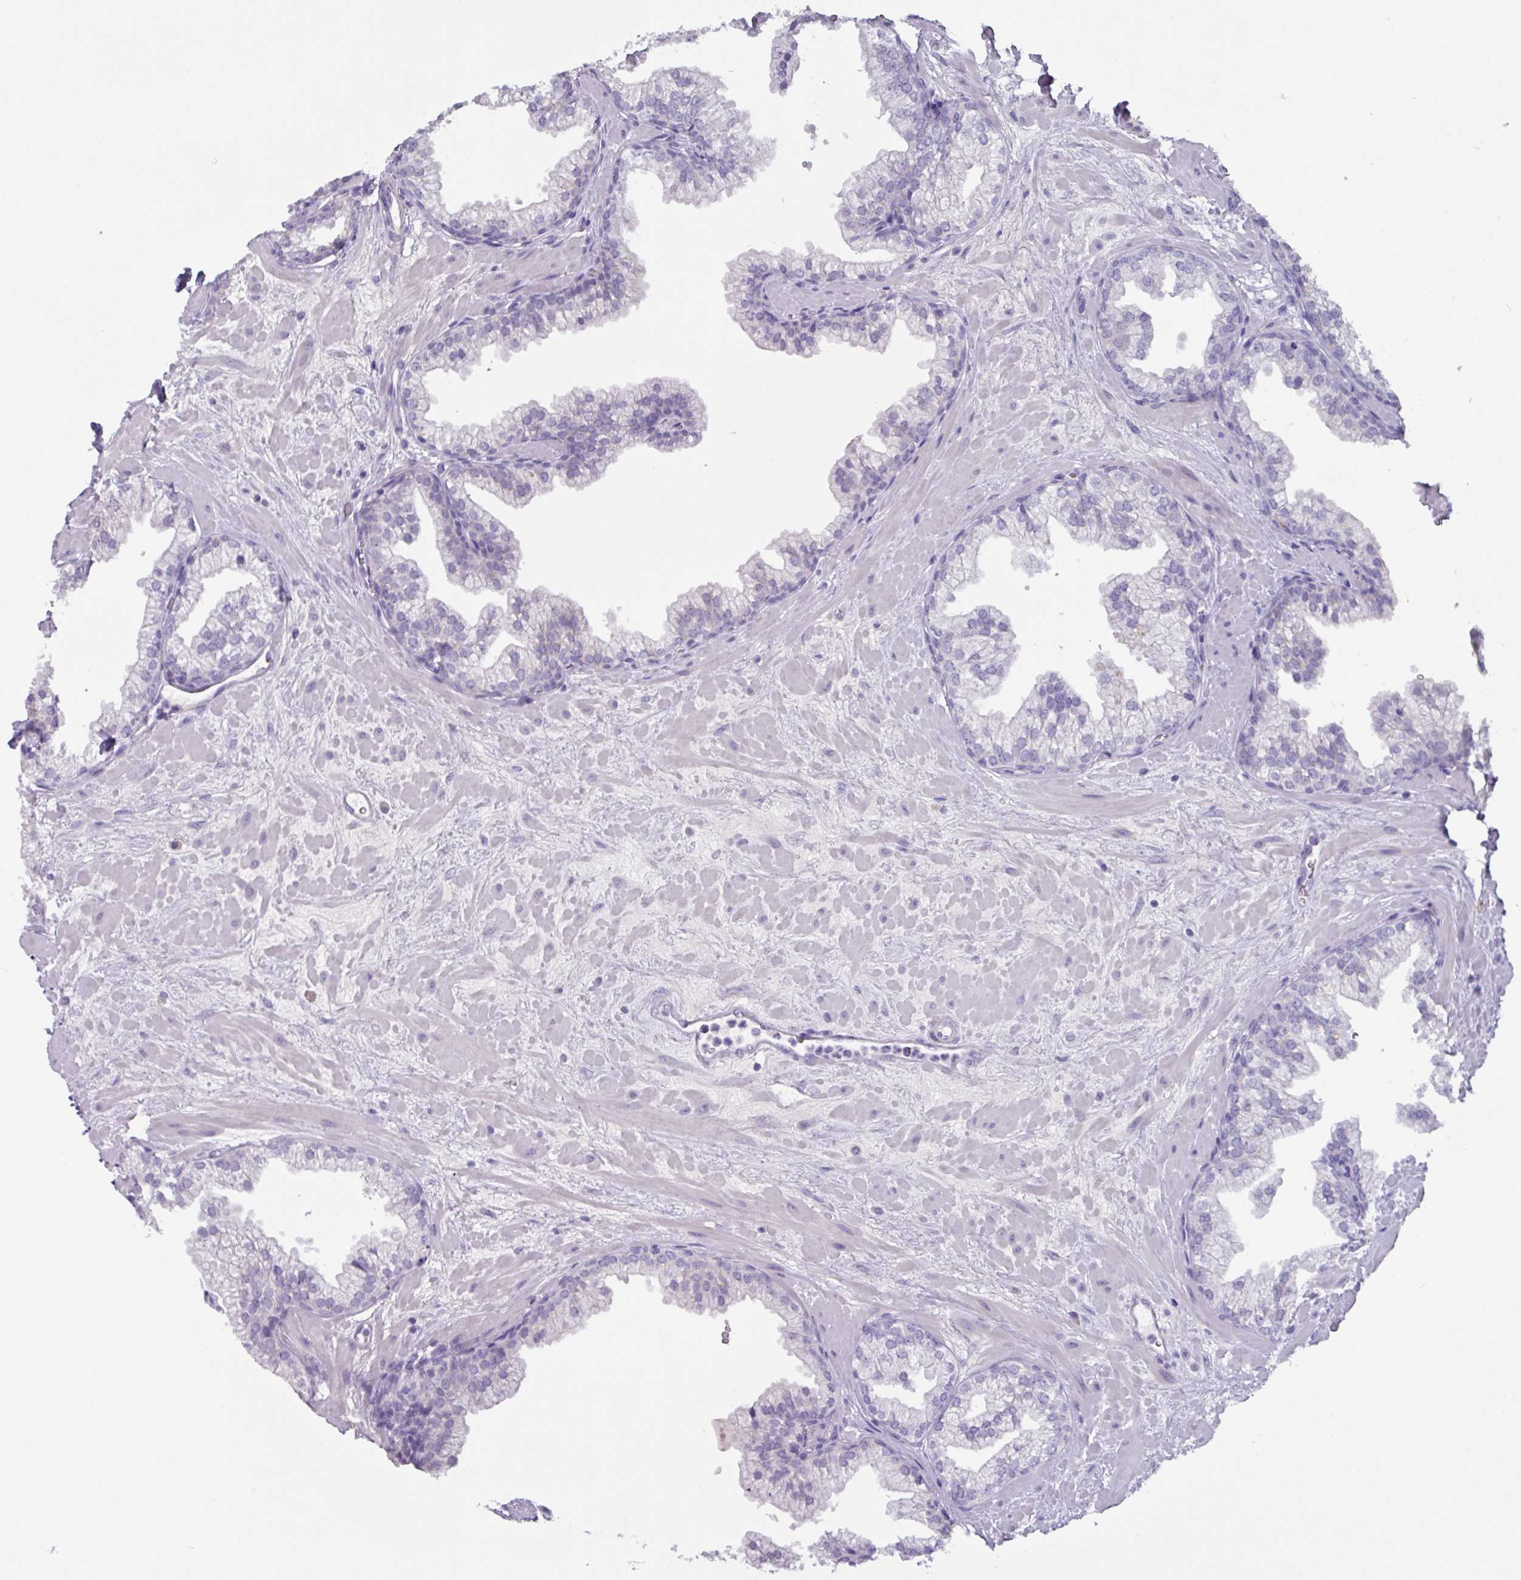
{"staining": {"intensity": "negative", "quantity": "none", "location": "none"}, "tissue": "prostate", "cell_type": "Glandular cells", "image_type": "normal", "snomed": [{"axis": "morphology", "description": "Normal tissue, NOS"}, {"axis": "topography", "description": "Prostate"}, {"axis": "topography", "description": "Peripheral nerve tissue"}], "caption": "The IHC image has no significant staining in glandular cells of prostate. (DAB immunohistochemistry visualized using brightfield microscopy, high magnification).", "gene": "OR2T10", "patient": {"sex": "male", "age": 61}}